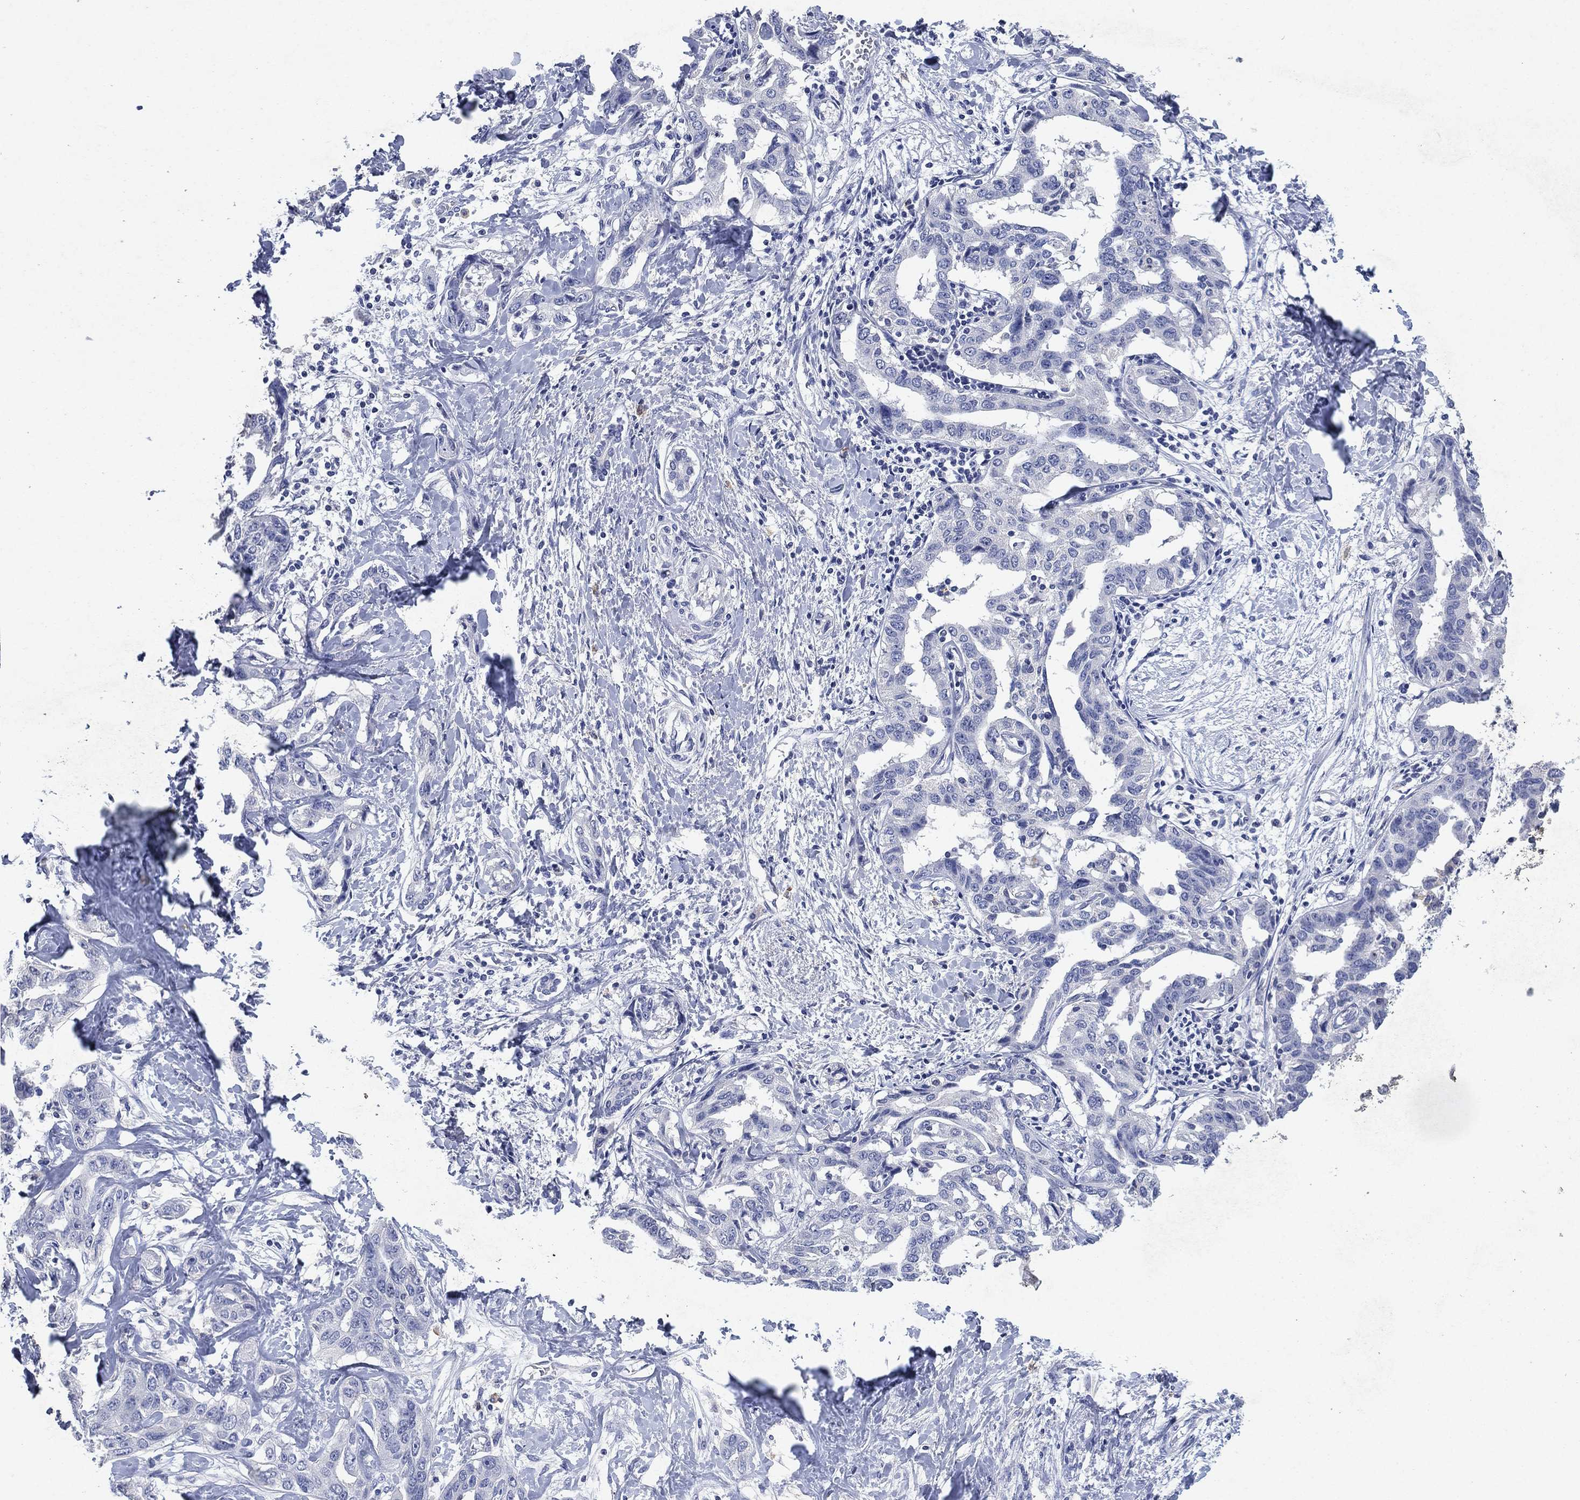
{"staining": {"intensity": "negative", "quantity": "none", "location": "none"}, "tissue": "liver cancer", "cell_type": "Tumor cells", "image_type": "cancer", "snomed": [{"axis": "morphology", "description": "Cholangiocarcinoma"}, {"axis": "topography", "description": "Liver"}], "caption": "There is no significant staining in tumor cells of liver cancer.", "gene": "FSCN2", "patient": {"sex": "male", "age": 59}}